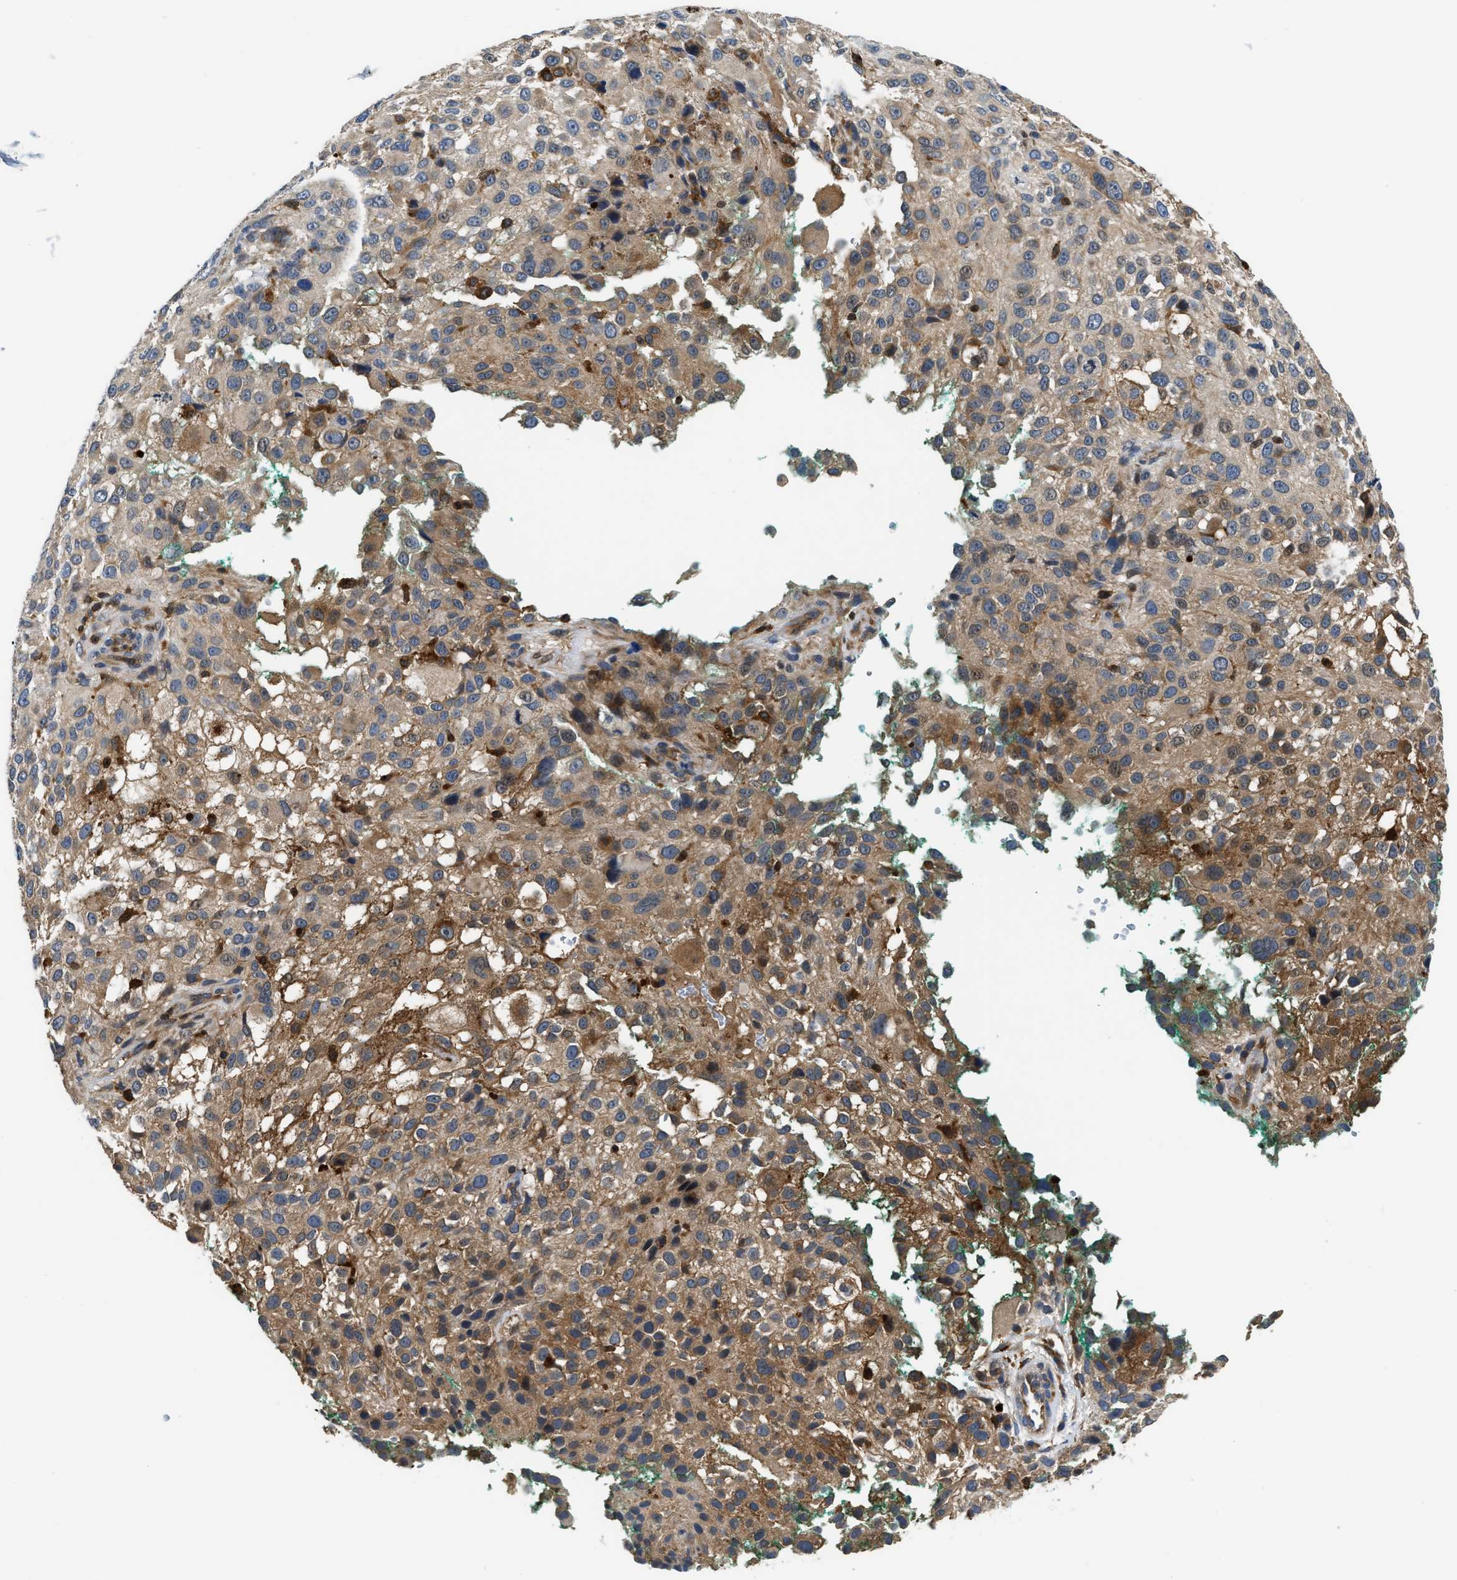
{"staining": {"intensity": "weak", "quantity": ">75%", "location": "cytoplasmic/membranous"}, "tissue": "melanoma", "cell_type": "Tumor cells", "image_type": "cancer", "snomed": [{"axis": "morphology", "description": "Necrosis, NOS"}, {"axis": "morphology", "description": "Malignant melanoma, NOS"}, {"axis": "topography", "description": "Skin"}], "caption": "Immunohistochemistry (IHC) of melanoma displays low levels of weak cytoplasmic/membranous staining in approximately >75% of tumor cells.", "gene": "OSTF1", "patient": {"sex": "female", "age": 87}}